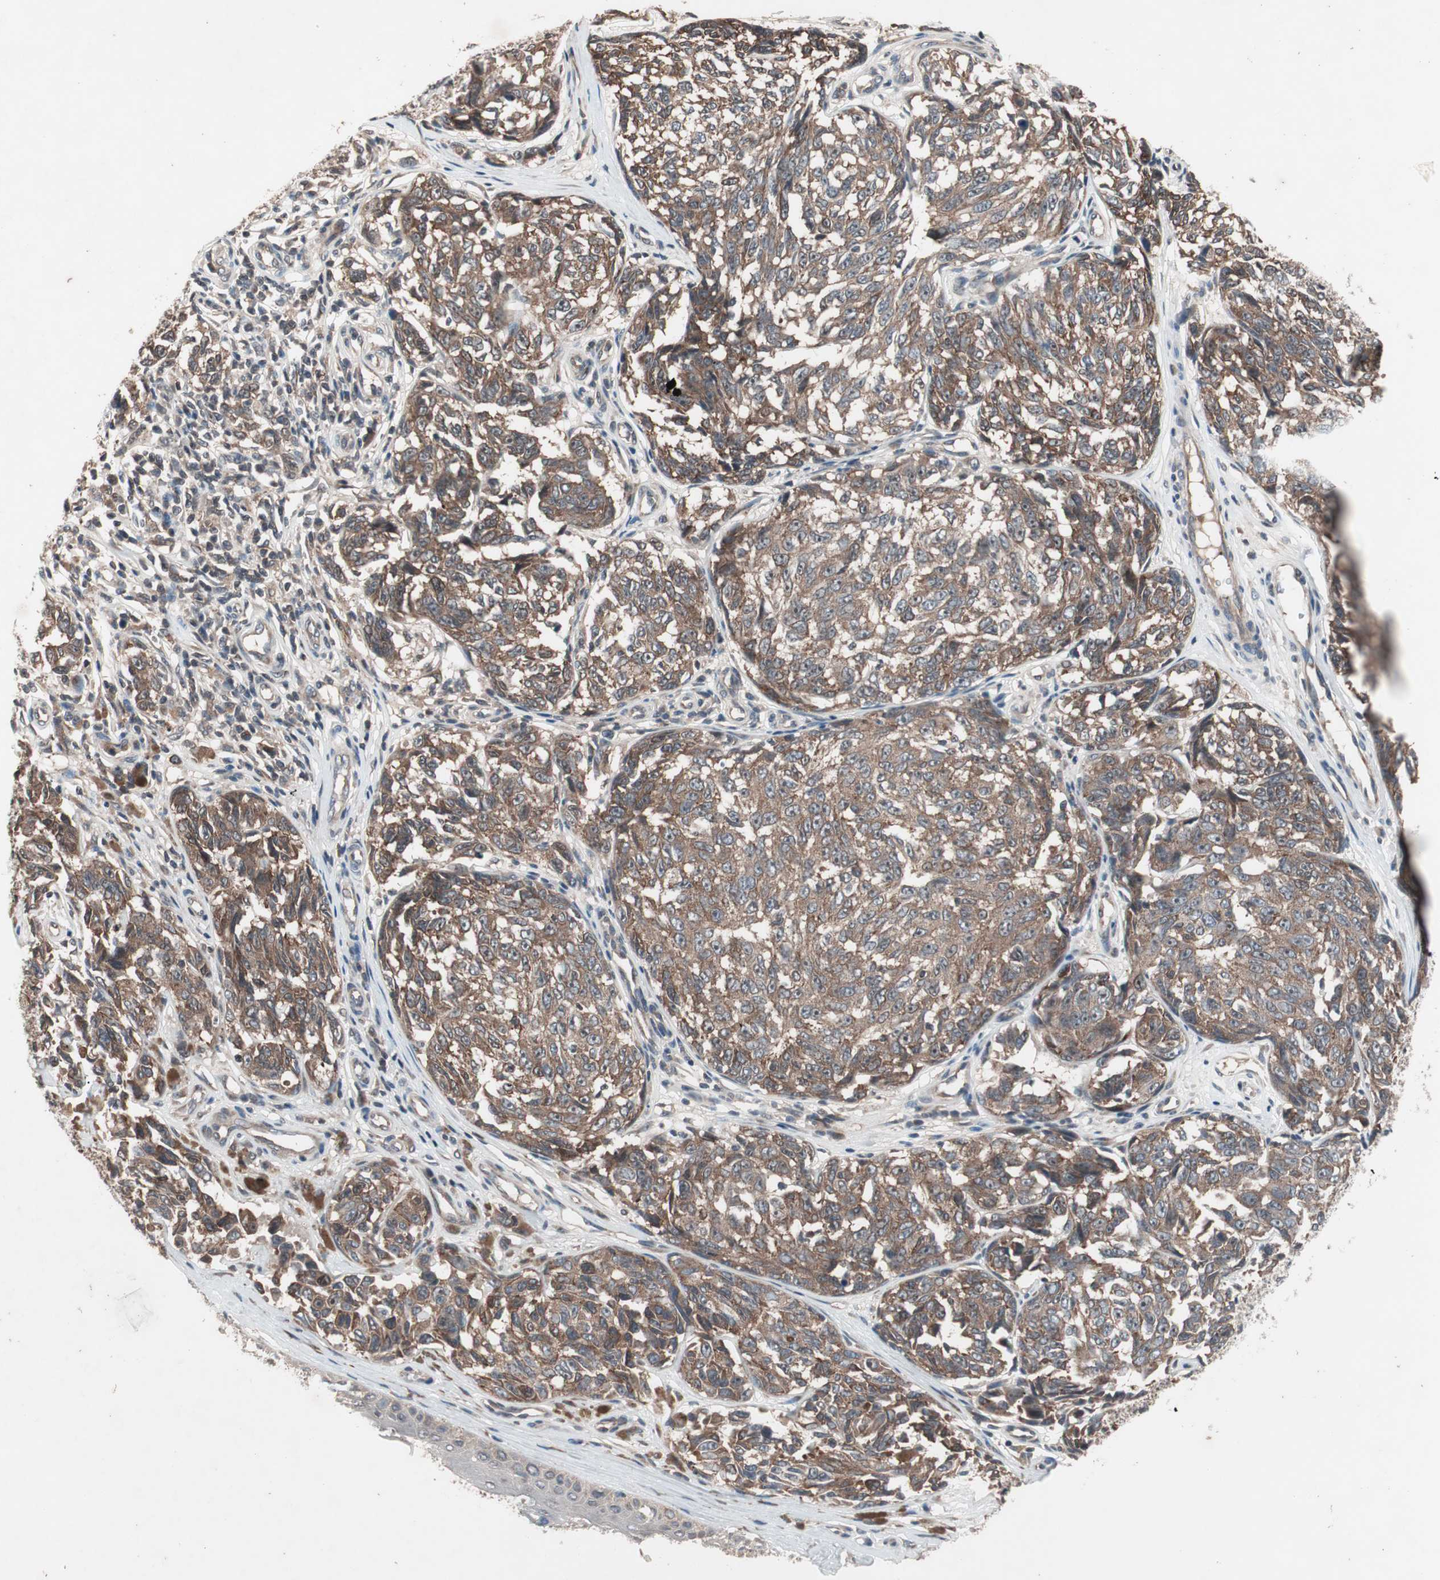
{"staining": {"intensity": "weak", "quantity": ">75%", "location": "cytoplasmic/membranous"}, "tissue": "melanoma", "cell_type": "Tumor cells", "image_type": "cancer", "snomed": [{"axis": "morphology", "description": "Malignant melanoma, NOS"}, {"axis": "topography", "description": "Skin"}], "caption": "Immunohistochemistry (IHC) histopathology image of human malignant melanoma stained for a protein (brown), which shows low levels of weak cytoplasmic/membranous staining in approximately >75% of tumor cells.", "gene": "IRS1", "patient": {"sex": "female", "age": 64}}